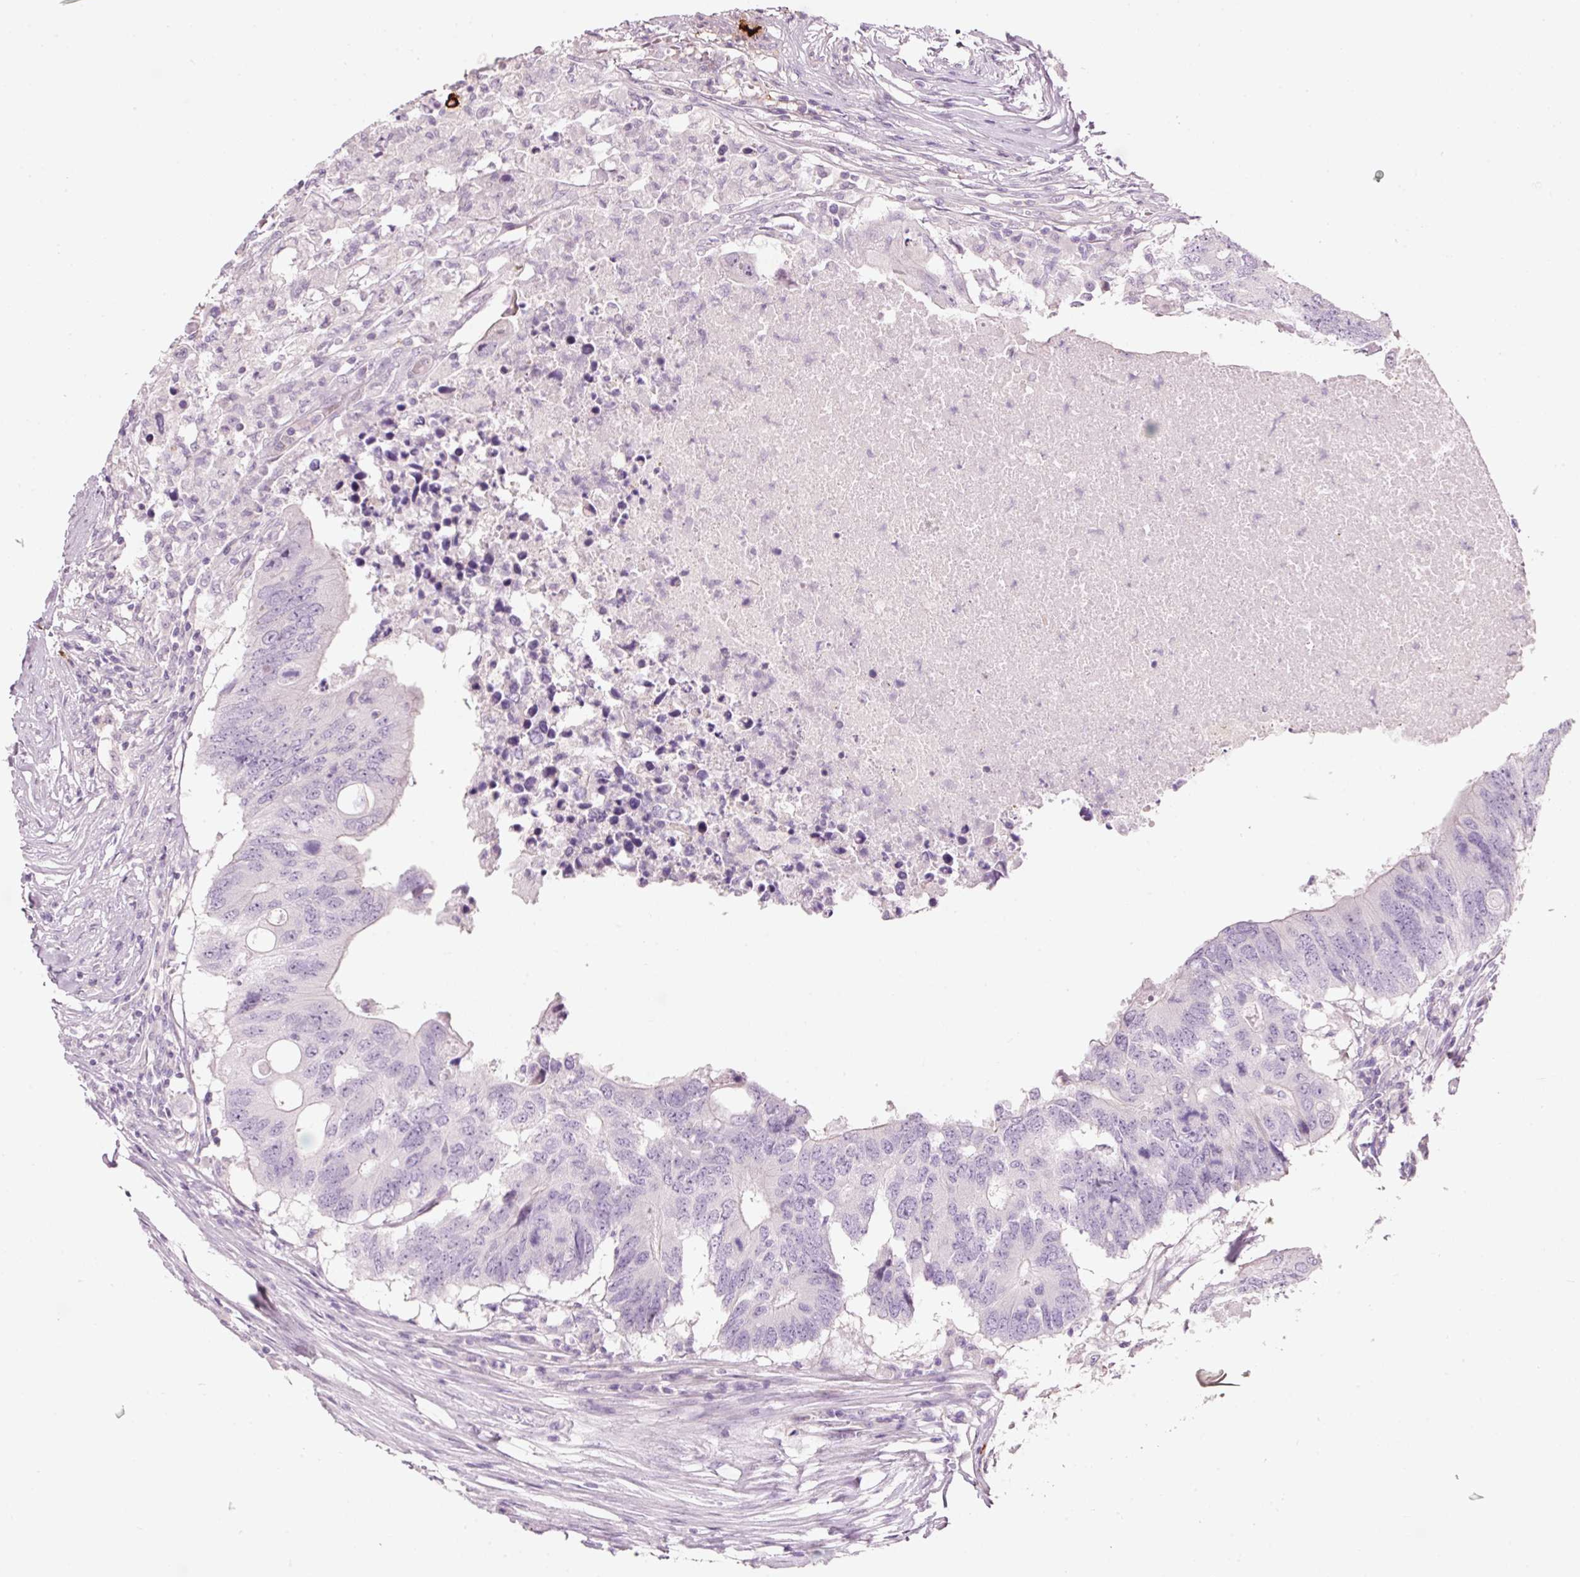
{"staining": {"intensity": "negative", "quantity": "none", "location": "none"}, "tissue": "colorectal cancer", "cell_type": "Tumor cells", "image_type": "cancer", "snomed": [{"axis": "morphology", "description": "Adenocarcinoma, NOS"}, {"axis": "topography", "description": "Colon"}], "caption": "IHC micrograph of human colorectal adenocarcinoma stained for a protein (brown), which demonstrates no staining in tumor cells.", "gene": "CMA1", "patient": {"sex": "male", "age": 71}}